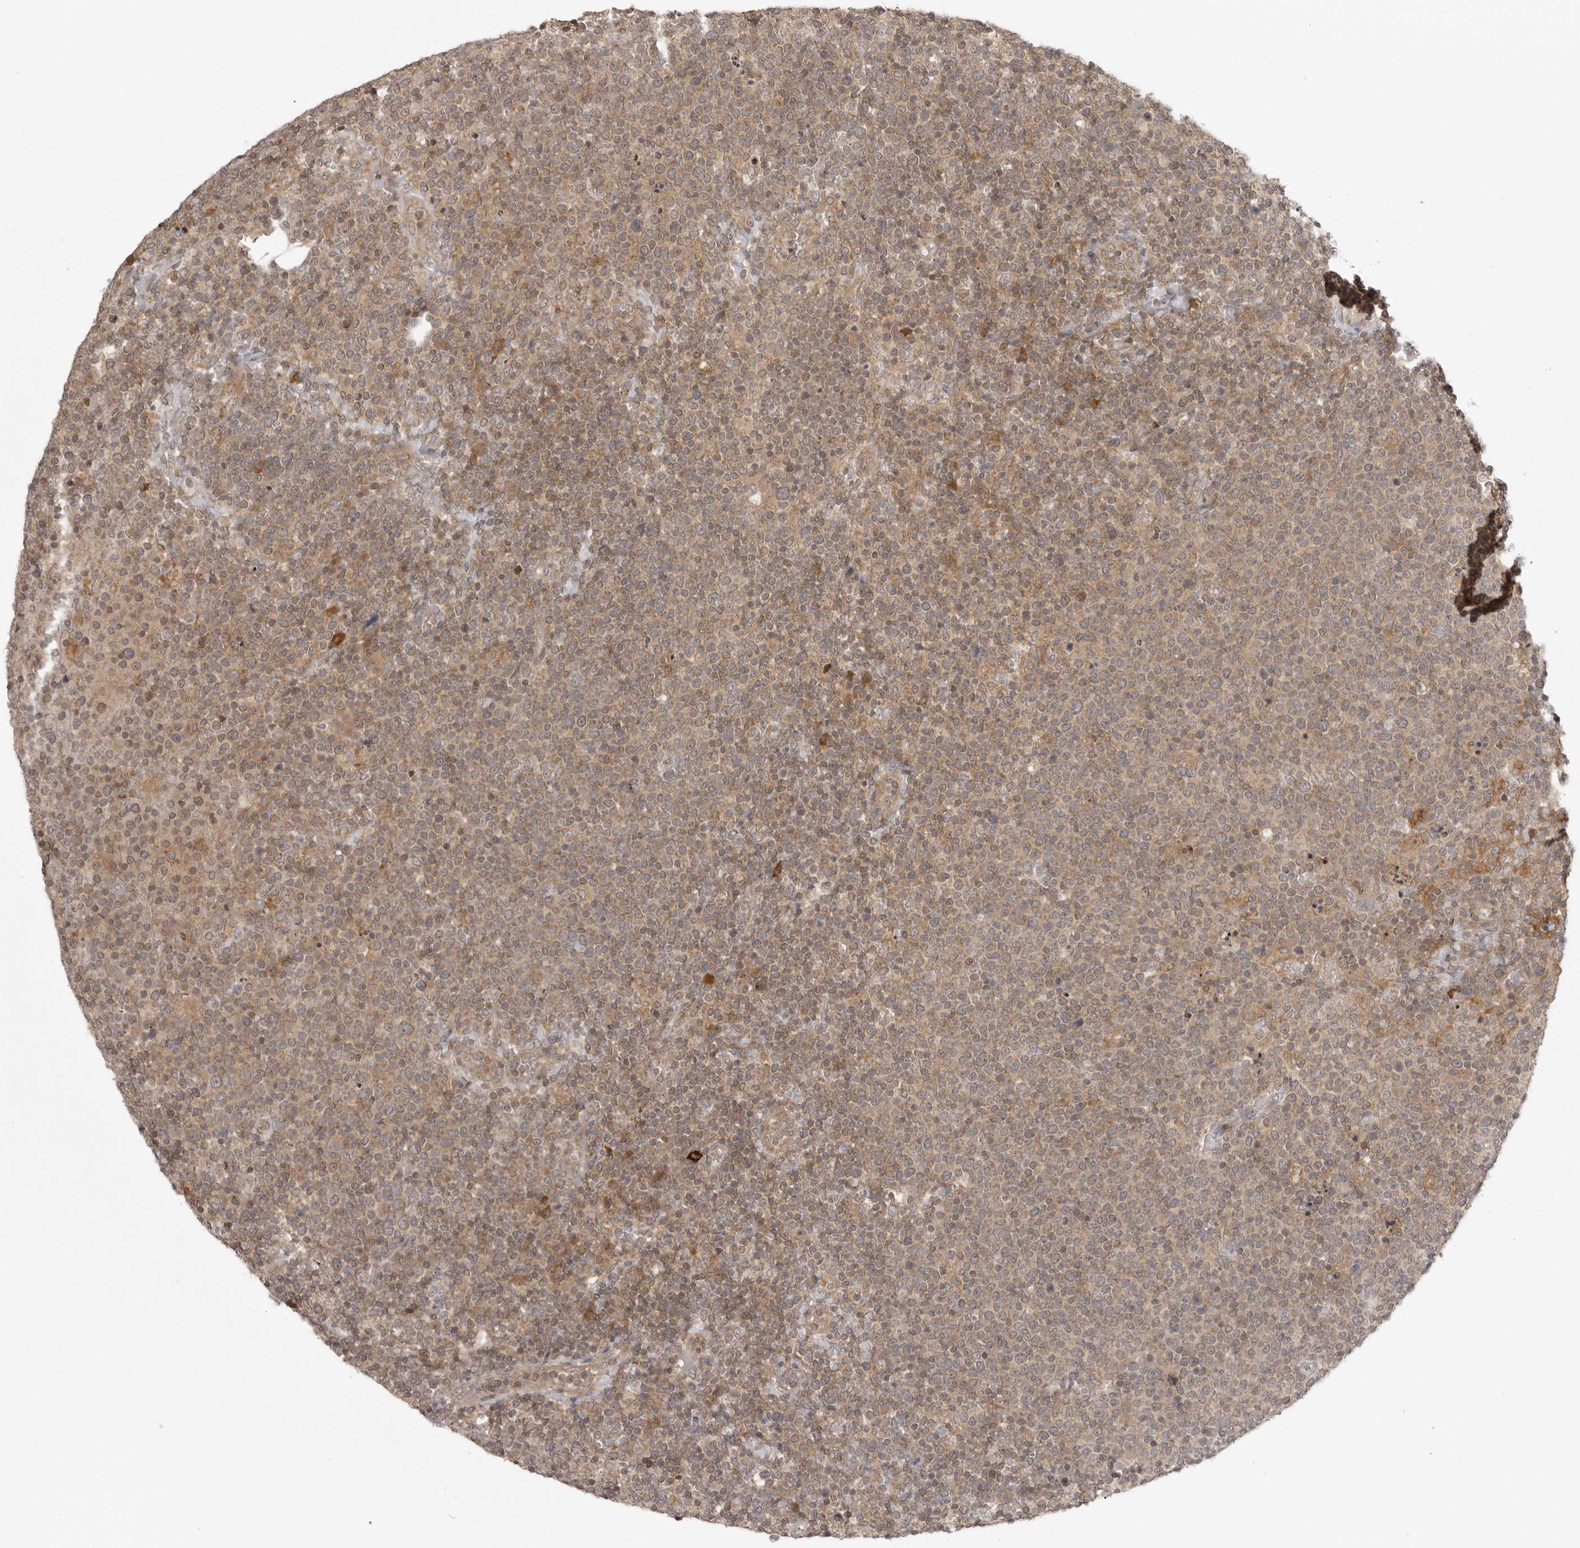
{"staining": {"intensity": "weak", "quantity": ">75%", "location": "cytoplasmic/membranous,nuclear"}, "tissue": "lymphoma", "cell_type": "Tumor cells", "image_type": "cancer", "snomed": [{"axis": "morphology", "description": "Malignant lymphoma, non-Hodgkin's type, High grade"}, {"axis": "topography", "description": "Lymph node"}], "caption": "Immunohistochemical staining of malignant lymphoma, non-Hodgkin's type (high-grade) demonstrates low levels of weak cytoplasmic/membranous and nuclear positivity in approximately >75% of tumor cells. The protein is shown in brown color, while the nuclei are stained blue.", "gene": "PRRC2A", "patient": {"sex": "male", "age": 61}}